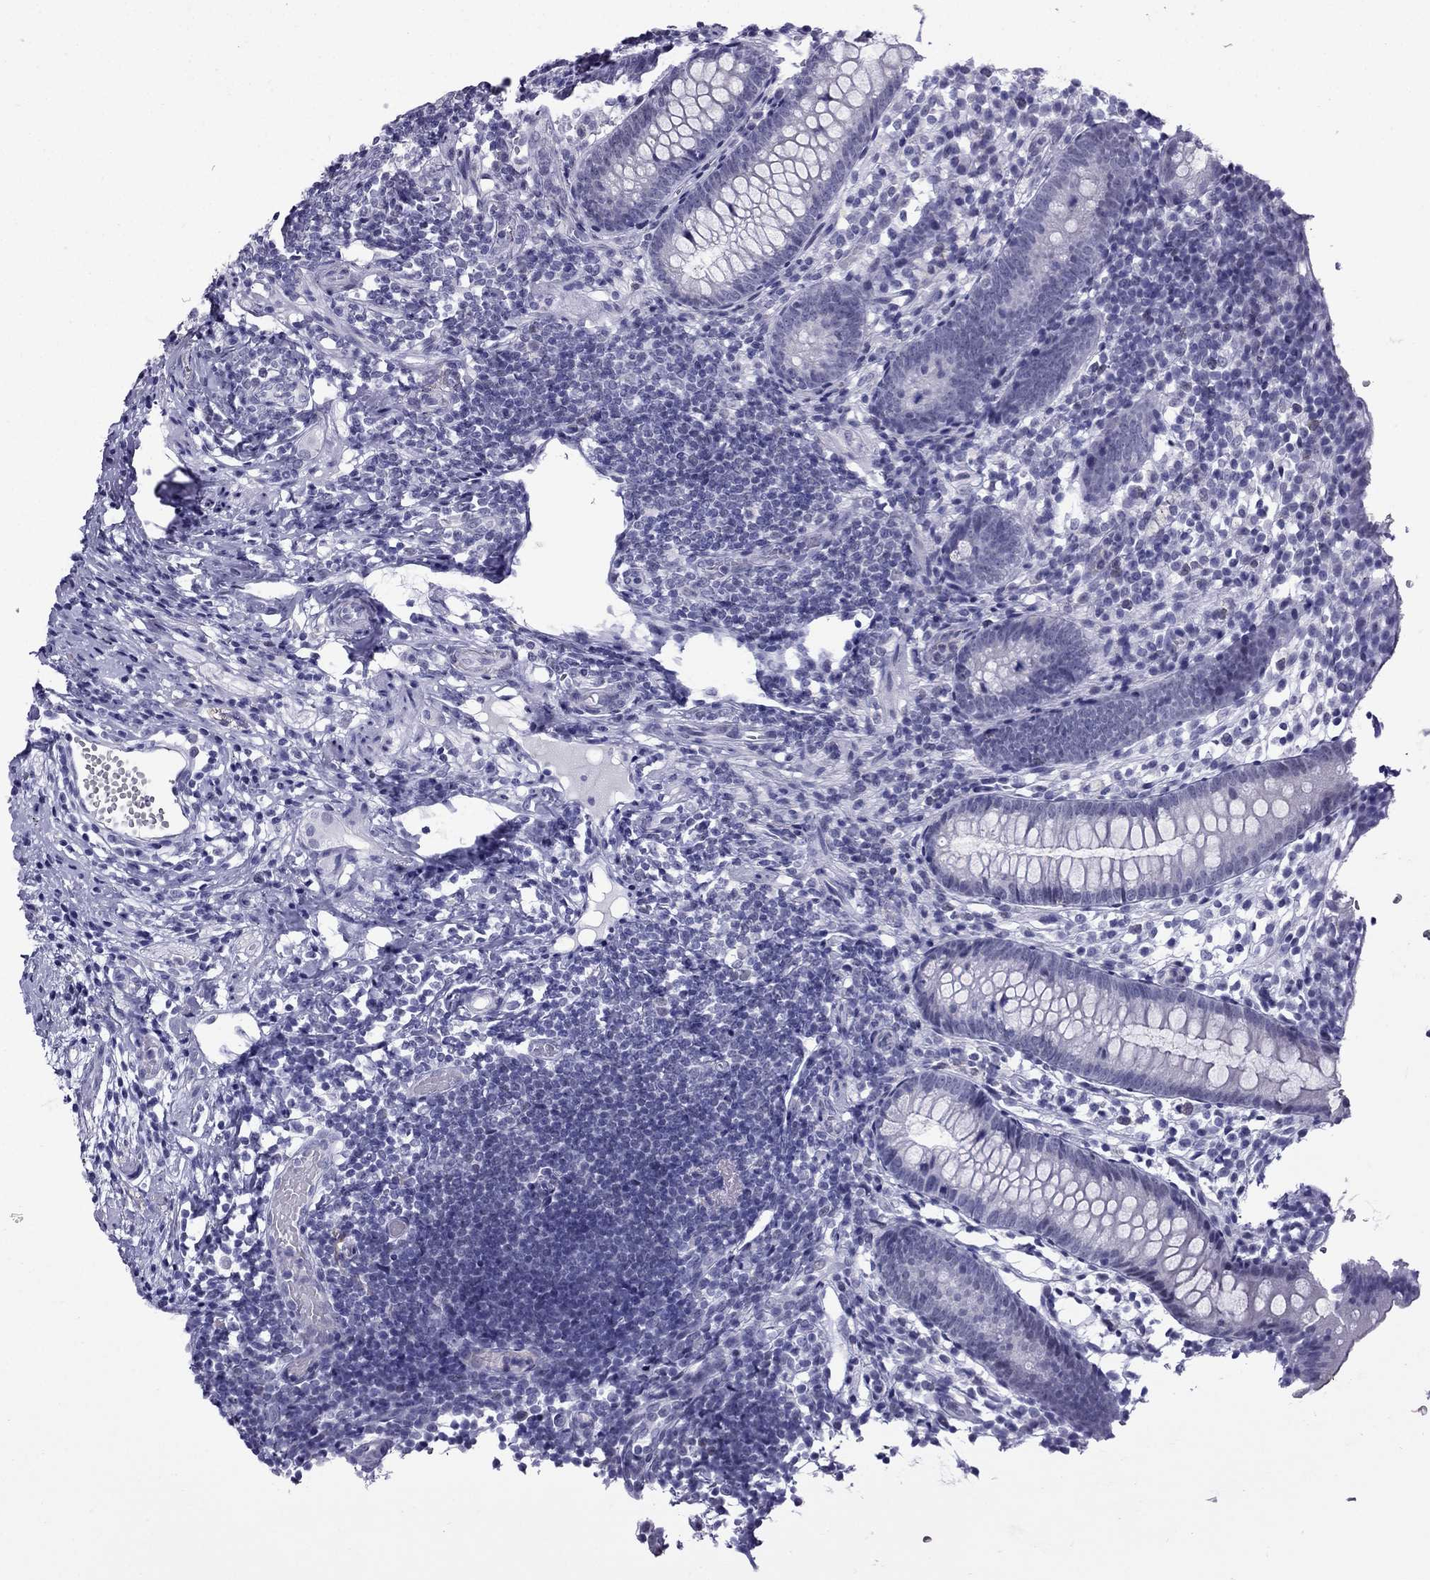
{"staining": {"intensity": "negative", "quantity": "none", "location": "none"}, "tissue": "appendix", "cell_type": "Glandular cells", "image_type": "normal", "snomed": [{"axis": "morphology", "description": "Normal tissue, NOS"}, {"axis": "topography", "description": "Appendix"}], "caption": "IHC image of benign appendix: human appendix stained with DAB (3,3'-diaminobenzidine) exhibits no significant protein positivity in glandular cells.", "gene": "MYLK3", "patient": {"sex": "female", "age": 40}}